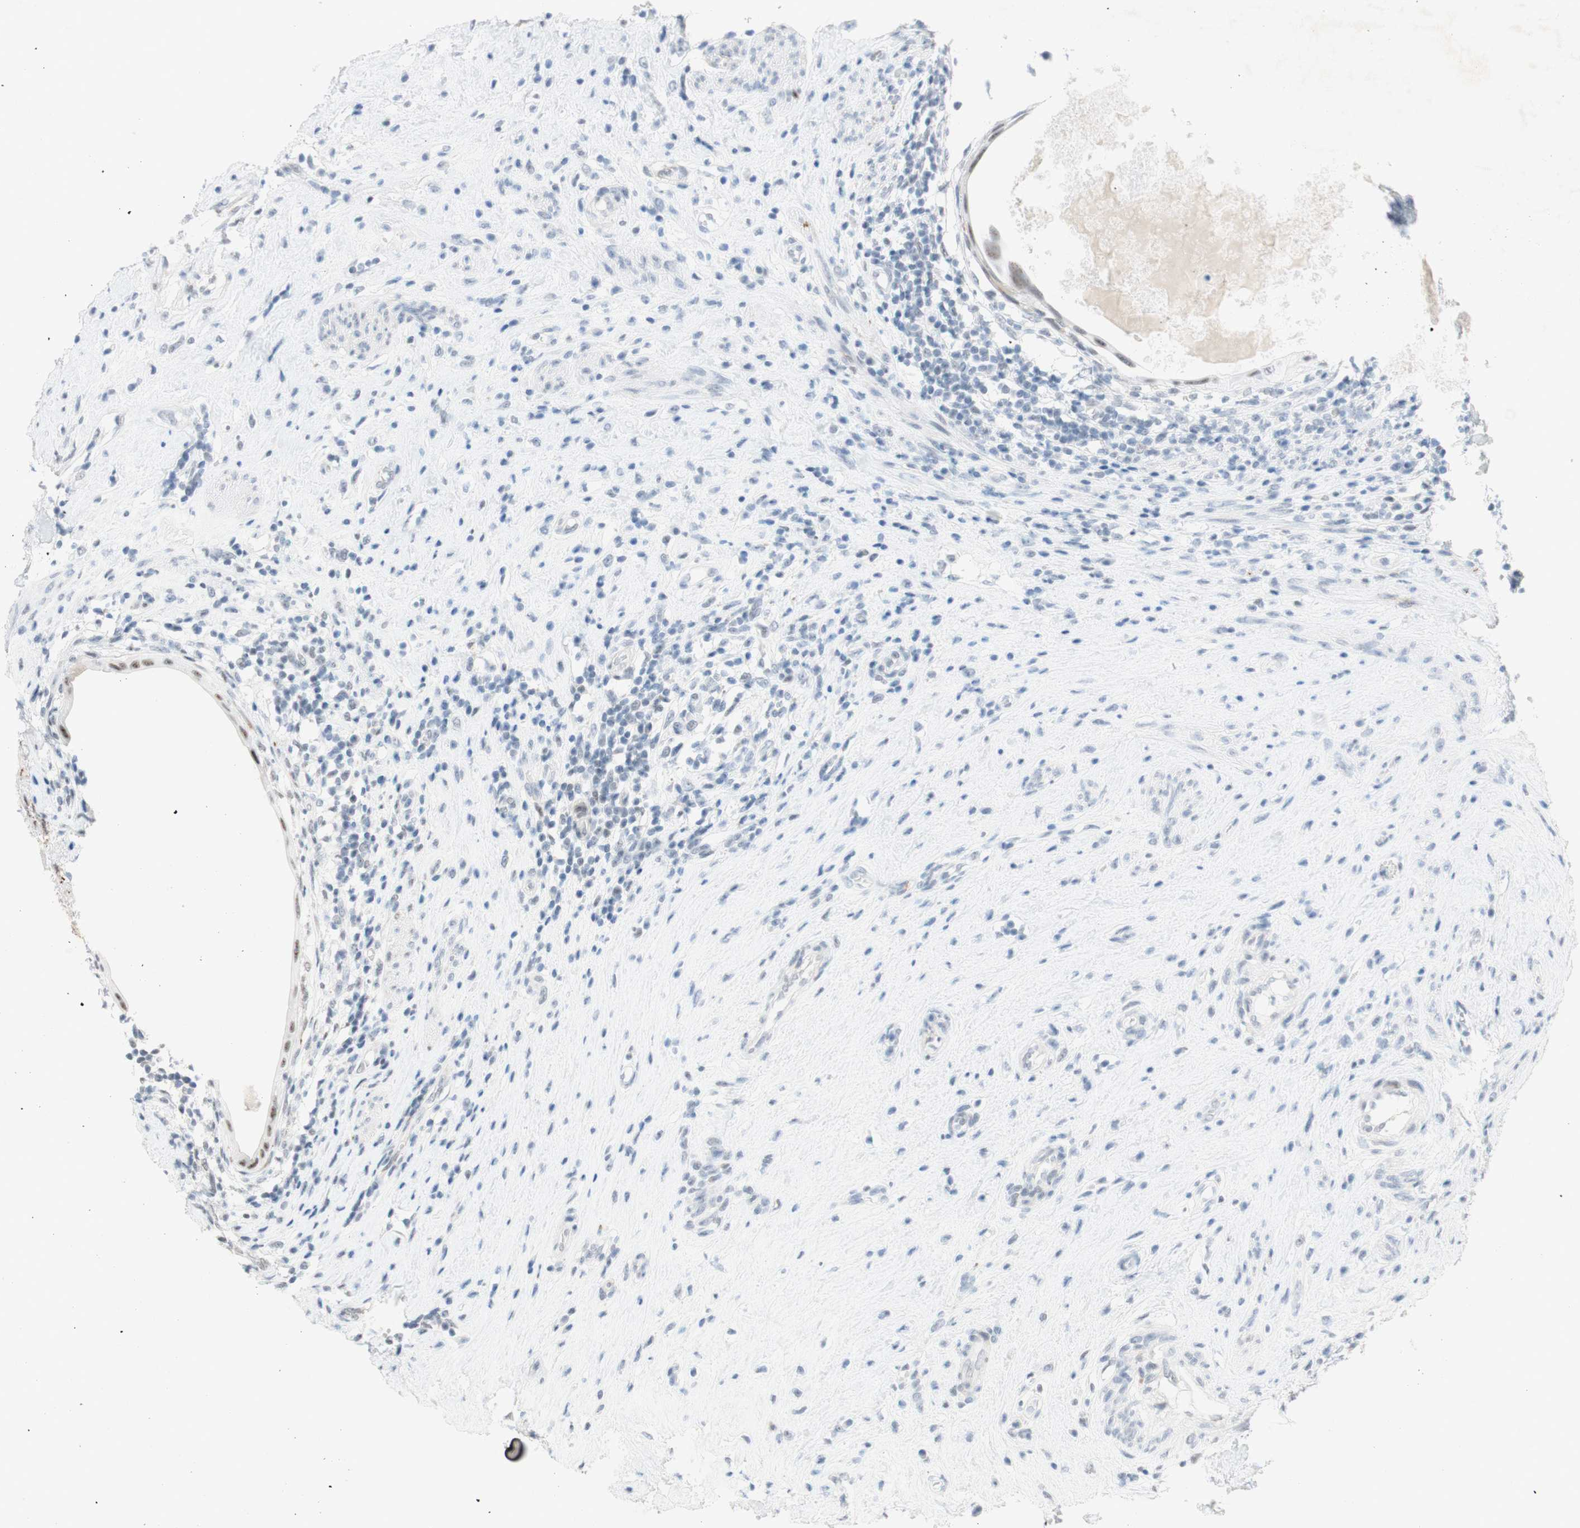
{"staining": {"intensity": "weak", "quantity": "25%-75%", "location": "nuclear"}, "tissue": "testis cancer", "cell_type": "Tumor cells", "image_type": "cancer", "snomed": [{"axis": "morphology", "description": "Necrosis, NOS"}, {"axis": "morphology", "description": "Carcinoma, Embryonal, NOS"}, {"axis": "topography", "description": "Testis"}], "caption": "An image showing weak nuclear staining in about 25%-75% of tumor cells in embryonal carcinoma (testis), as visualized by brown immunohistochemical staining.", "gene": "SAP18", "patient": {"sex": "male", "age": 19}}